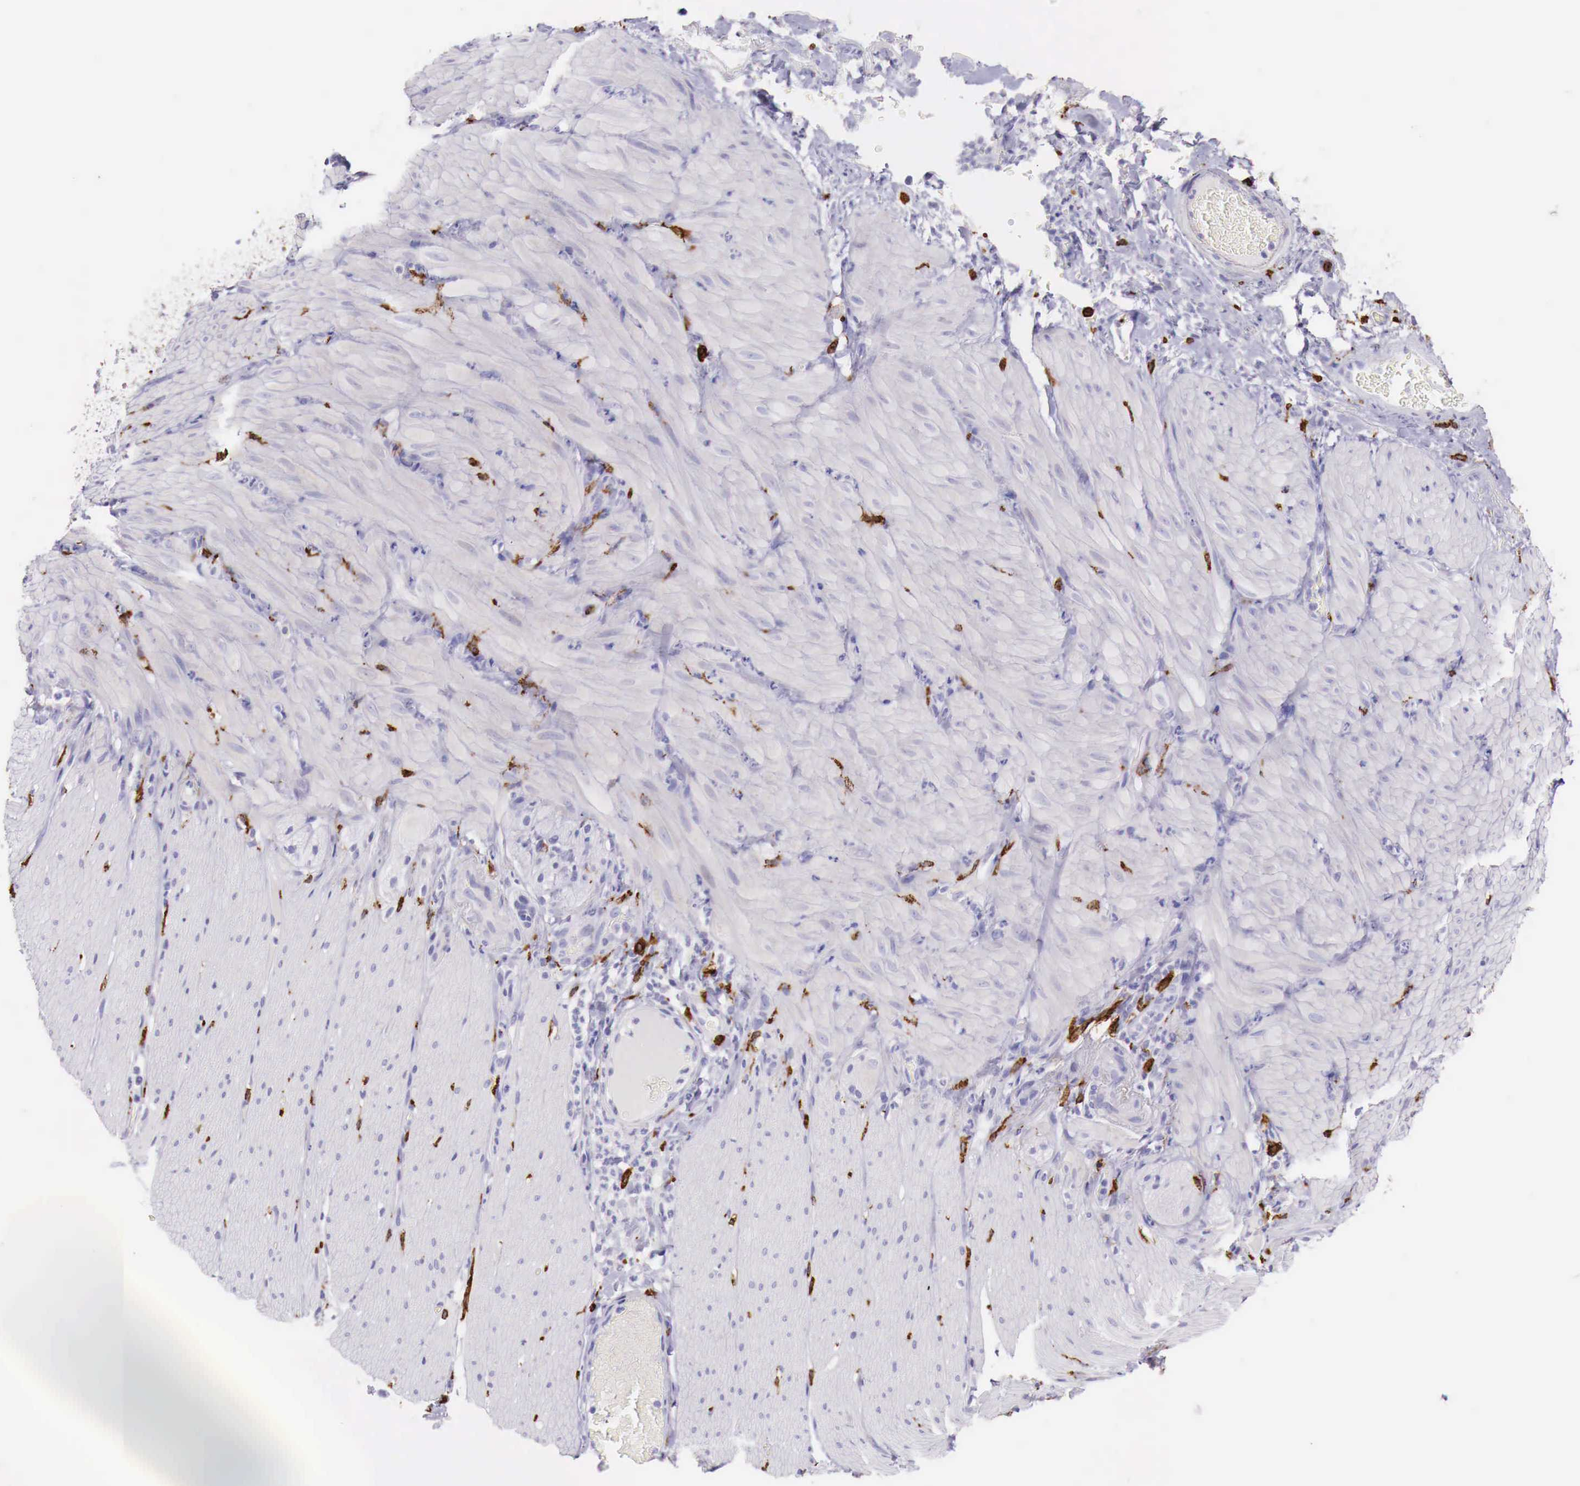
{"staining": {"intensity": "negative", "quantity": "none", "location": "none"}, "tissue": "smooth muscle", "cell_type": "Smooth muscle cells", "image_type": "normal", "snomed": [{"axis": "morphology", "description": "Normal tissue, NOS"}, {"axis": "topography", "description": "Duodenum"}], "caption": "This is a photomicrograph of IHC staining of unremarkable smooth muscle, which shows no expression in smooth muscle cells. The staining is performed using DAB (3,3'-diaminobenzidine) brown chromogen with nuclei counter-stained in using hematoxylin.", "gene": "MSR1", "patient": {"sex": "male", "age": 63}}